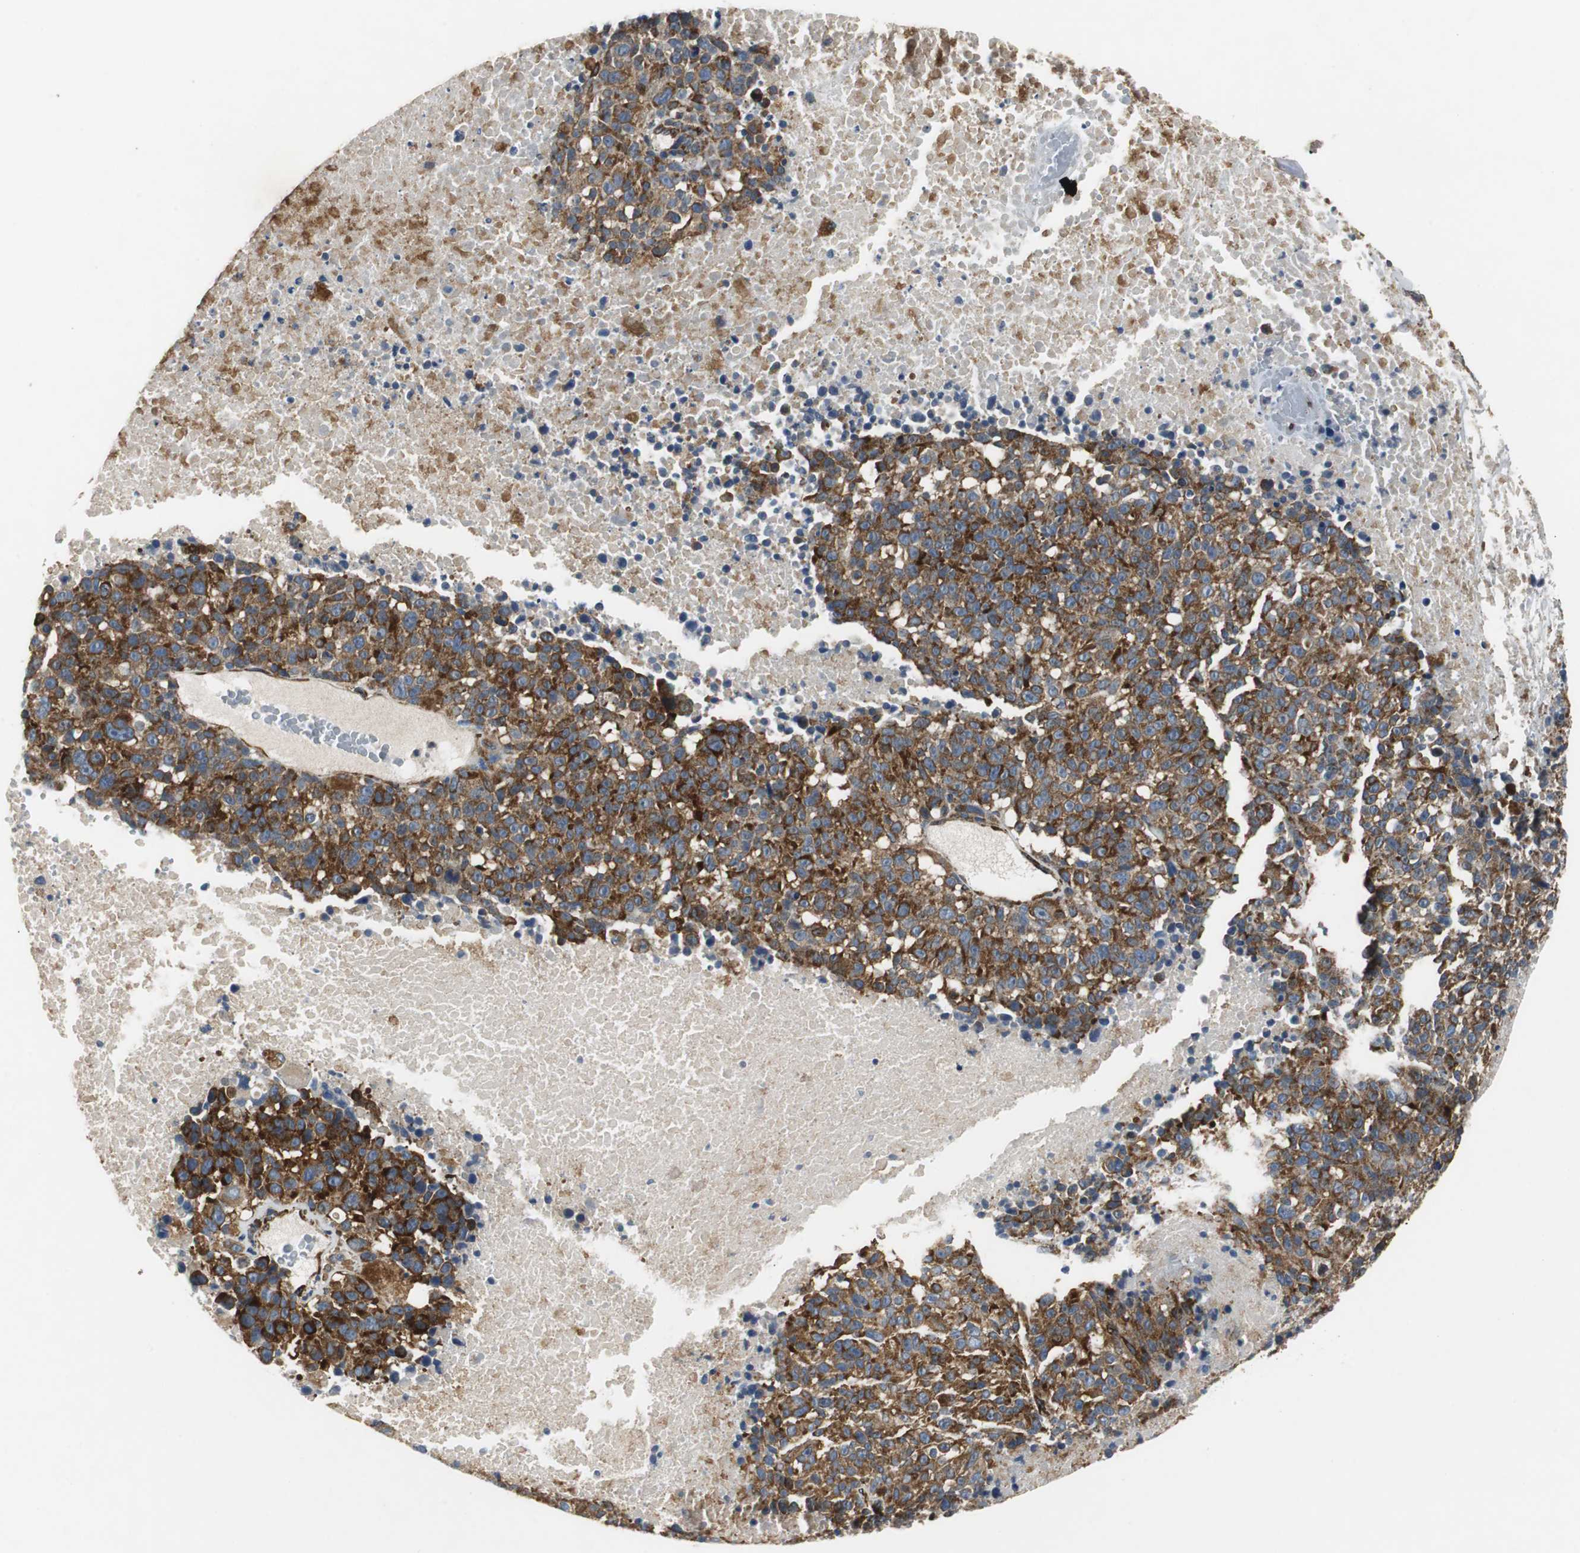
{"staining": {"intensity": "strong", "quantity": ">75%", "location": "cytoplasmic/membranous"}, "tissue": "melanoma", "cell_type": "Tumor cells", "image_type": "cancer", "snomed": [{"axis": "morphology", "description": "Malignant melanoma, Metastatic site"}, {"axis": "topography", "description": "Cerebral cortex"}], "caption": "Protein staining shows strong cytoplasmic/membranous staining in approximately >75% of tumor cells in malignant melanoma (metastatic site).", "gene": "ISCU", "patient": {"sex": "female", "age": 52}}